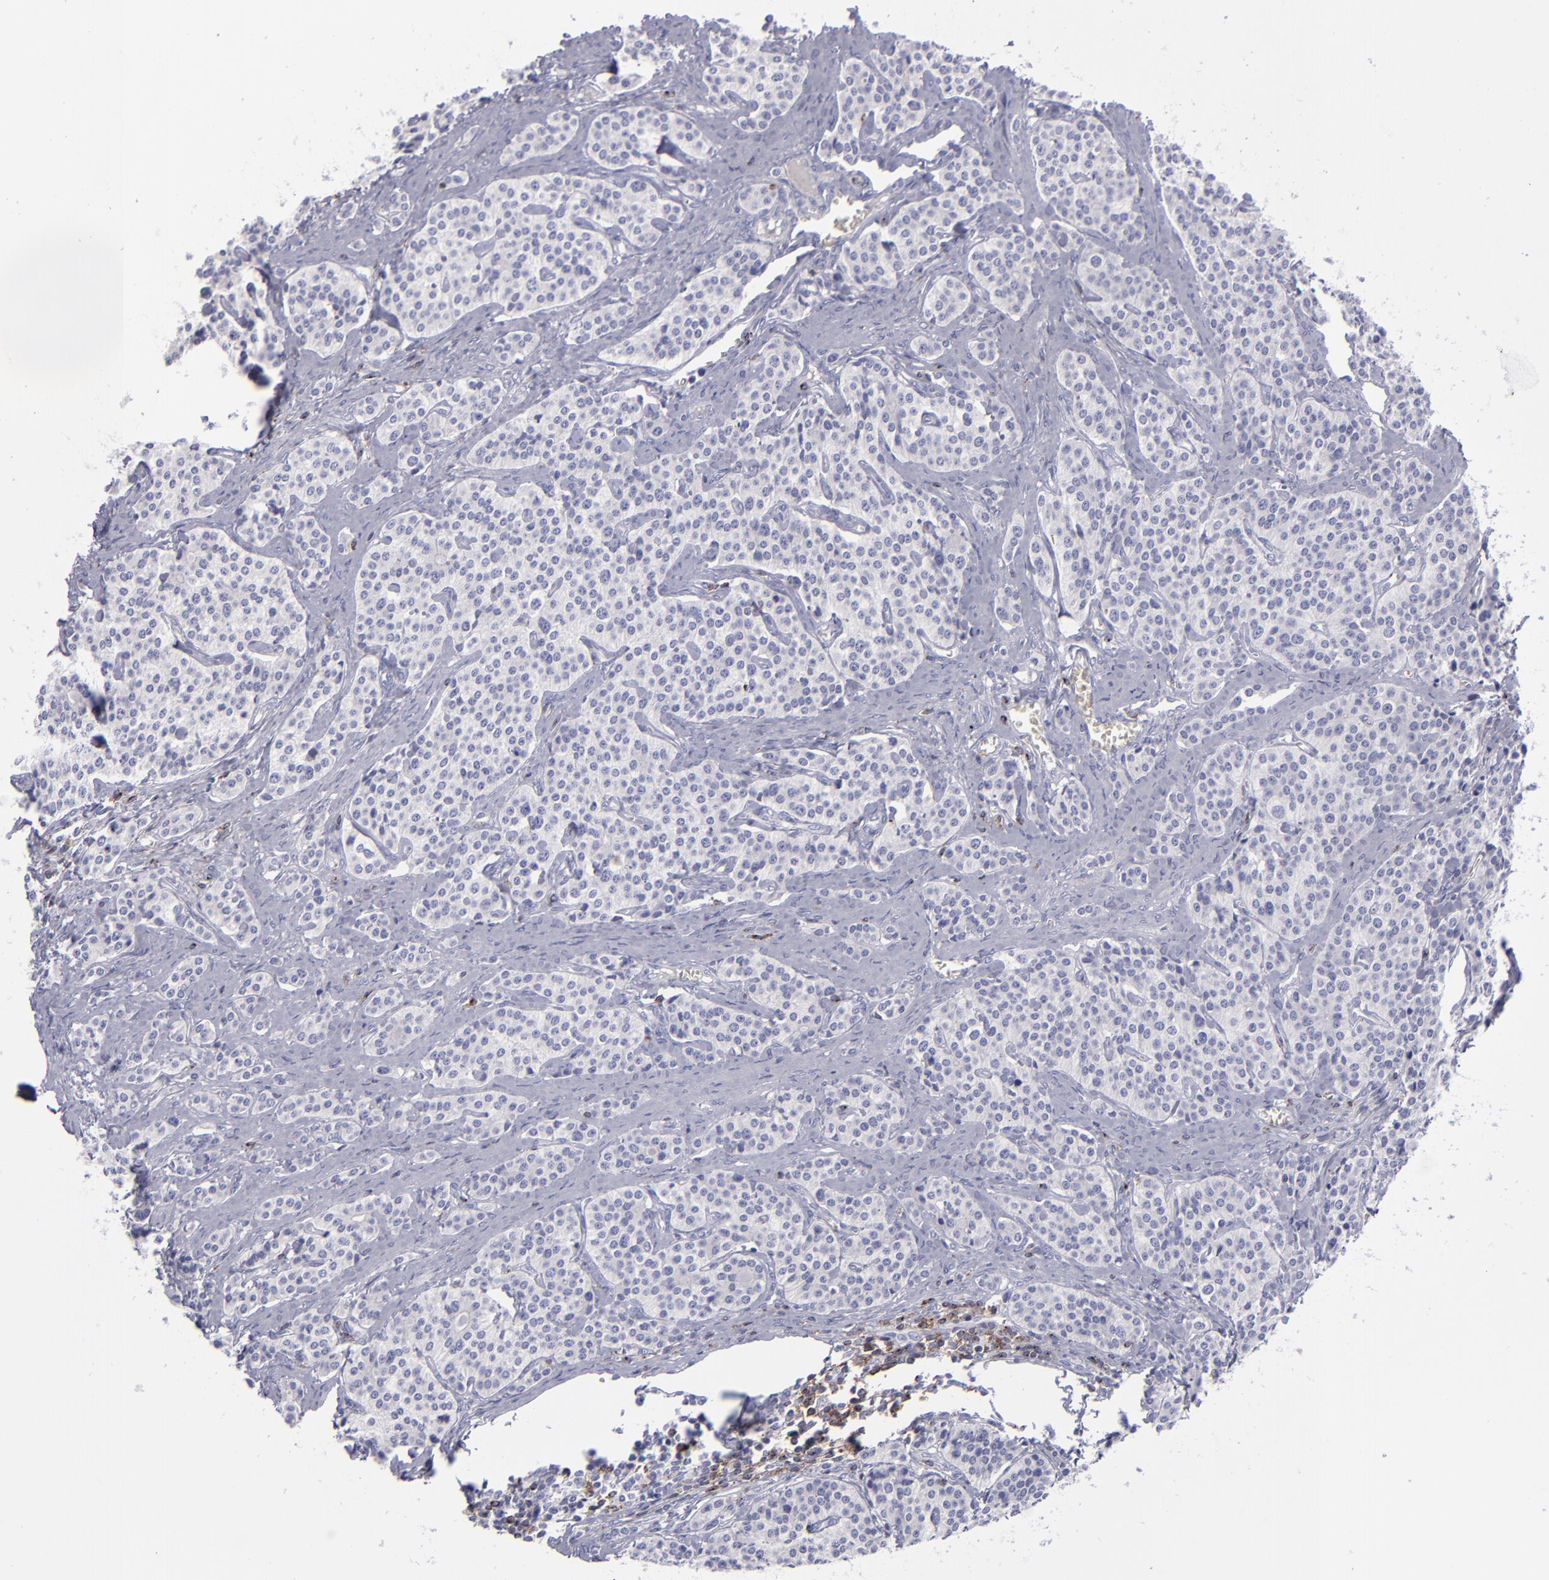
{"staining": {"intensity": "negative", "quantity": "none", "location": "none"}, "tissue": "carcinoid", "cell_type": "Tumor cells", "image_type": "cancer", "snomed": [{"axis": "morphology", "description": "Carcinoid, malignant, NOS"}, {"axis": "topography", "description": "Small intestine"}], "caption": "Immunohistochemistry (IHC) image of human malignant carcinoid stained for a protein (brown), which demonstrates no expression in tumor cells.", "gene": "CD2", "patient": {"sex": "male", "age": 63}}